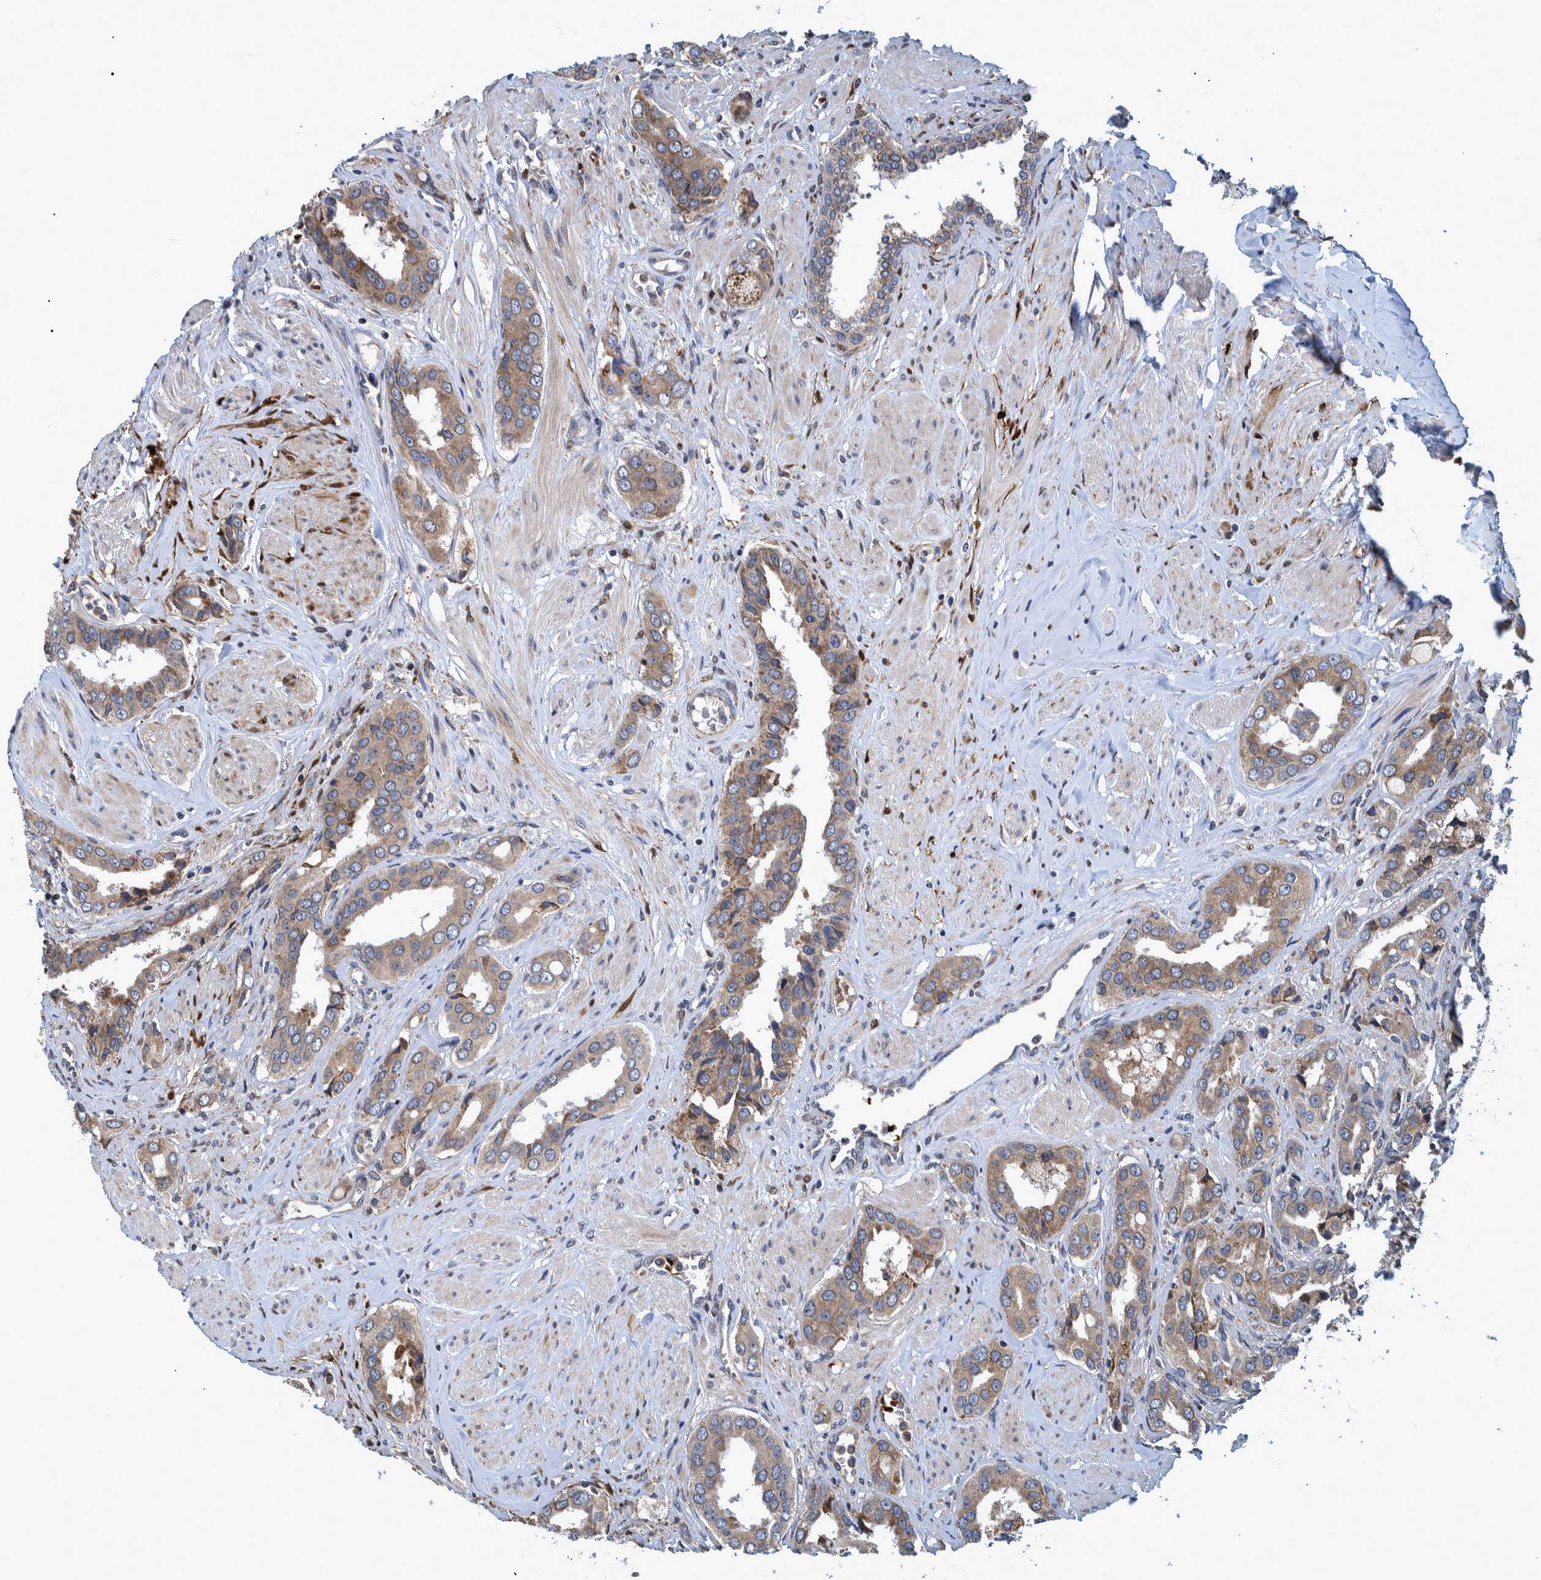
{"staining": {"intensity": "weak", "quantity": ">75%", "location": "cytoplasmic/membranous"}, "tissue": "prostate cancer", "cell_type": "Tumor cells", "image_type": "cancer", "snomed": [{"axis": "morphology", "description": "Adenocarcinoma, High grade"}, {"axis": "topography", "description": "Prostate"}], "caption": "Immunohistochemistry micrograph of prostate adenocarcinoma (high-grade) stained for a protein (brown), which shows low levels of weak cytoplasmic/membranous staining in about >75% of tumor cells.", "gene": "SPAG5", "patient": {"sex": "male", "age": 52}}